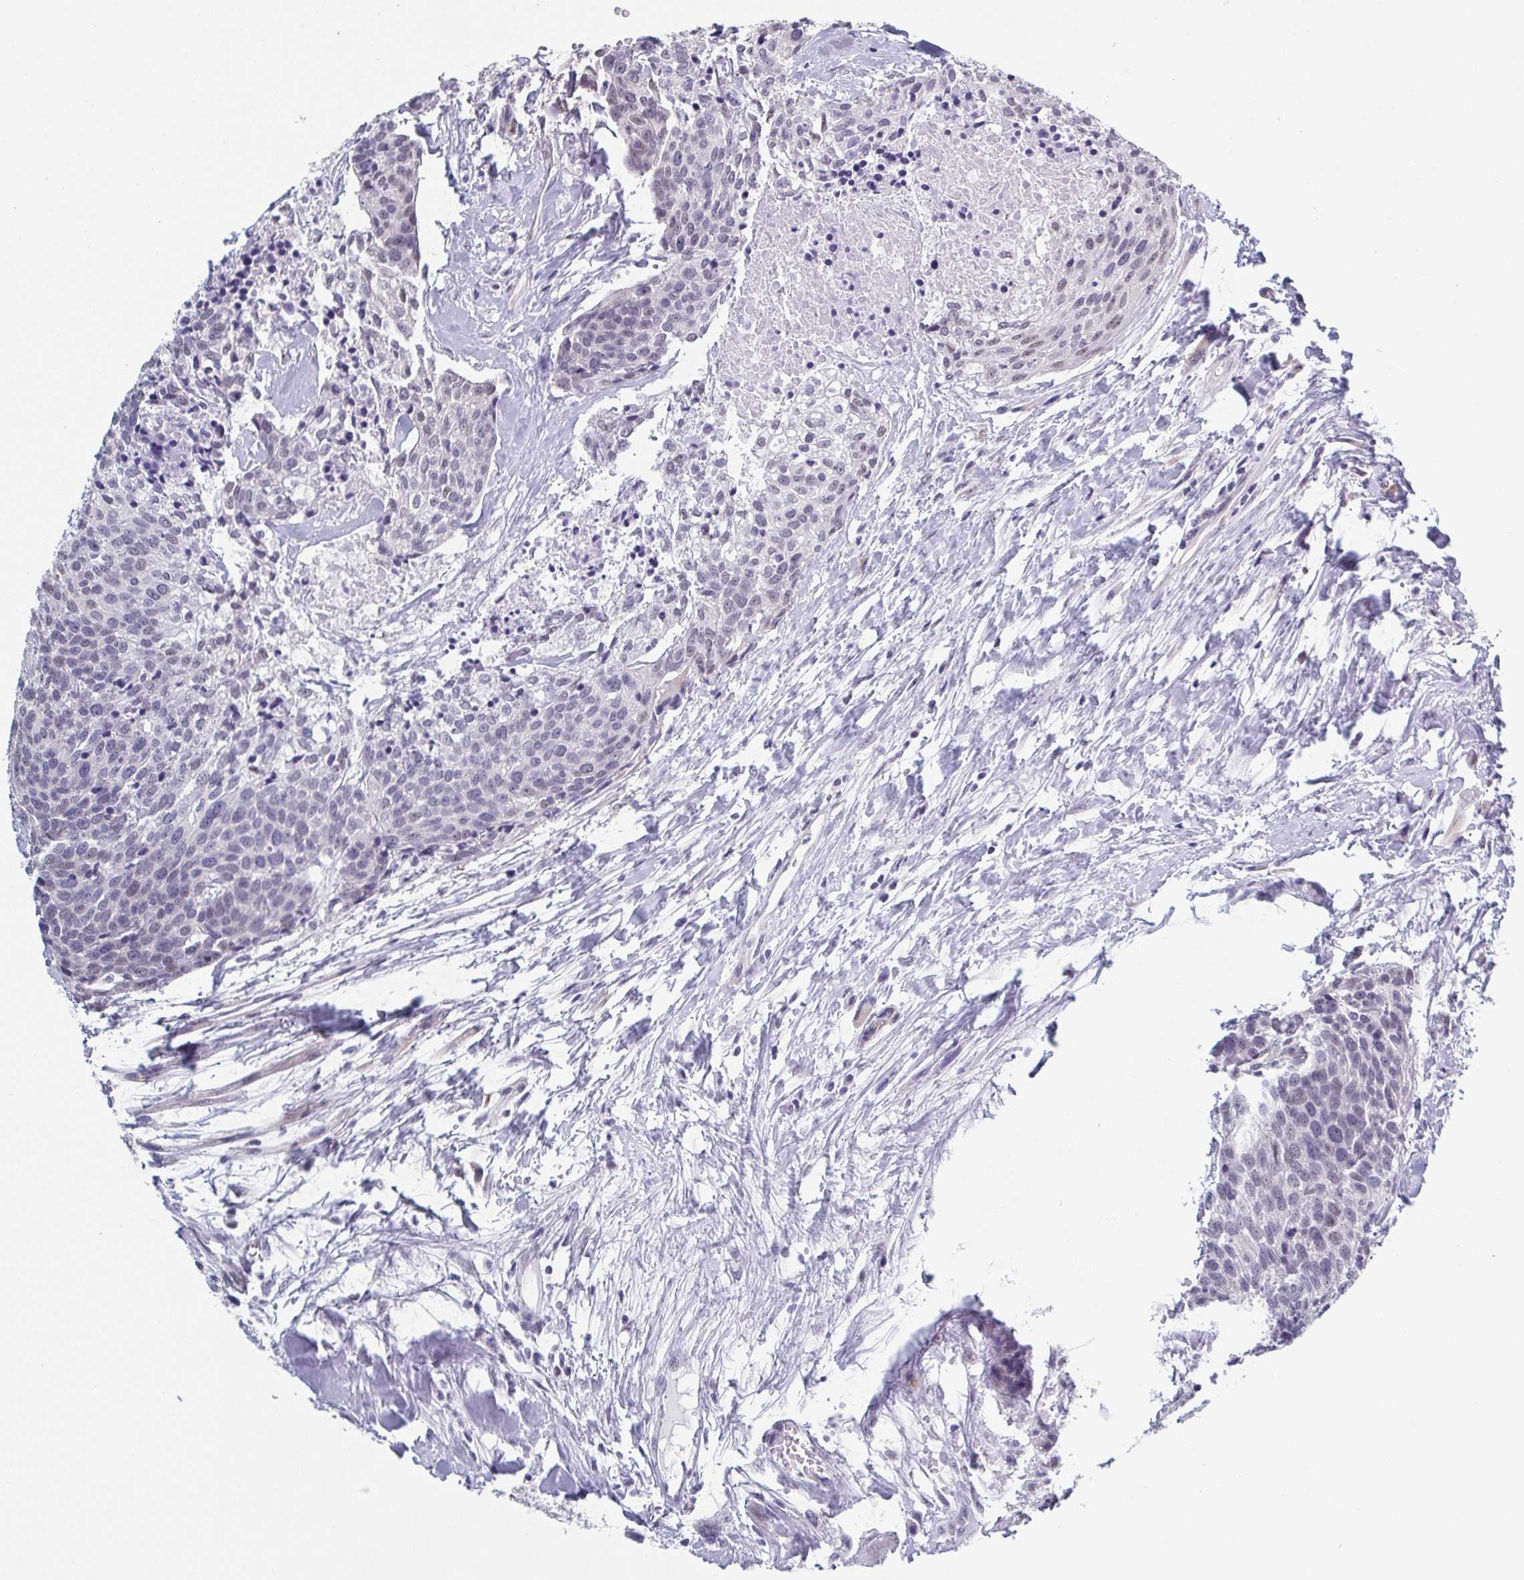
{"staining": {"intensity": "negative", "quantity": "none", "location": "none"}, "tissue": "head and neck cancer", "cell_type": "Tumor cells", "image_type": "cancer", "snomed": [{"axis": "morphology", "description": "Squamous cell carcinoma, NOS"}, {"axis": "topography", "description": "Oral tissue"}, {"axis": "topography", "description": "Head-Neck"}], "caption": "DAB immunohistochemical staining of human head and neck squamous cell carcinoma exhibits no significant positivity in tumor cells. (DAB (3,3'-diaminobenzidine) immunohistochemistry visualized using brightfield microscopy, high magnification).", "gene": "TMEM92", "patient": {"sex": "male", "age": 64}}